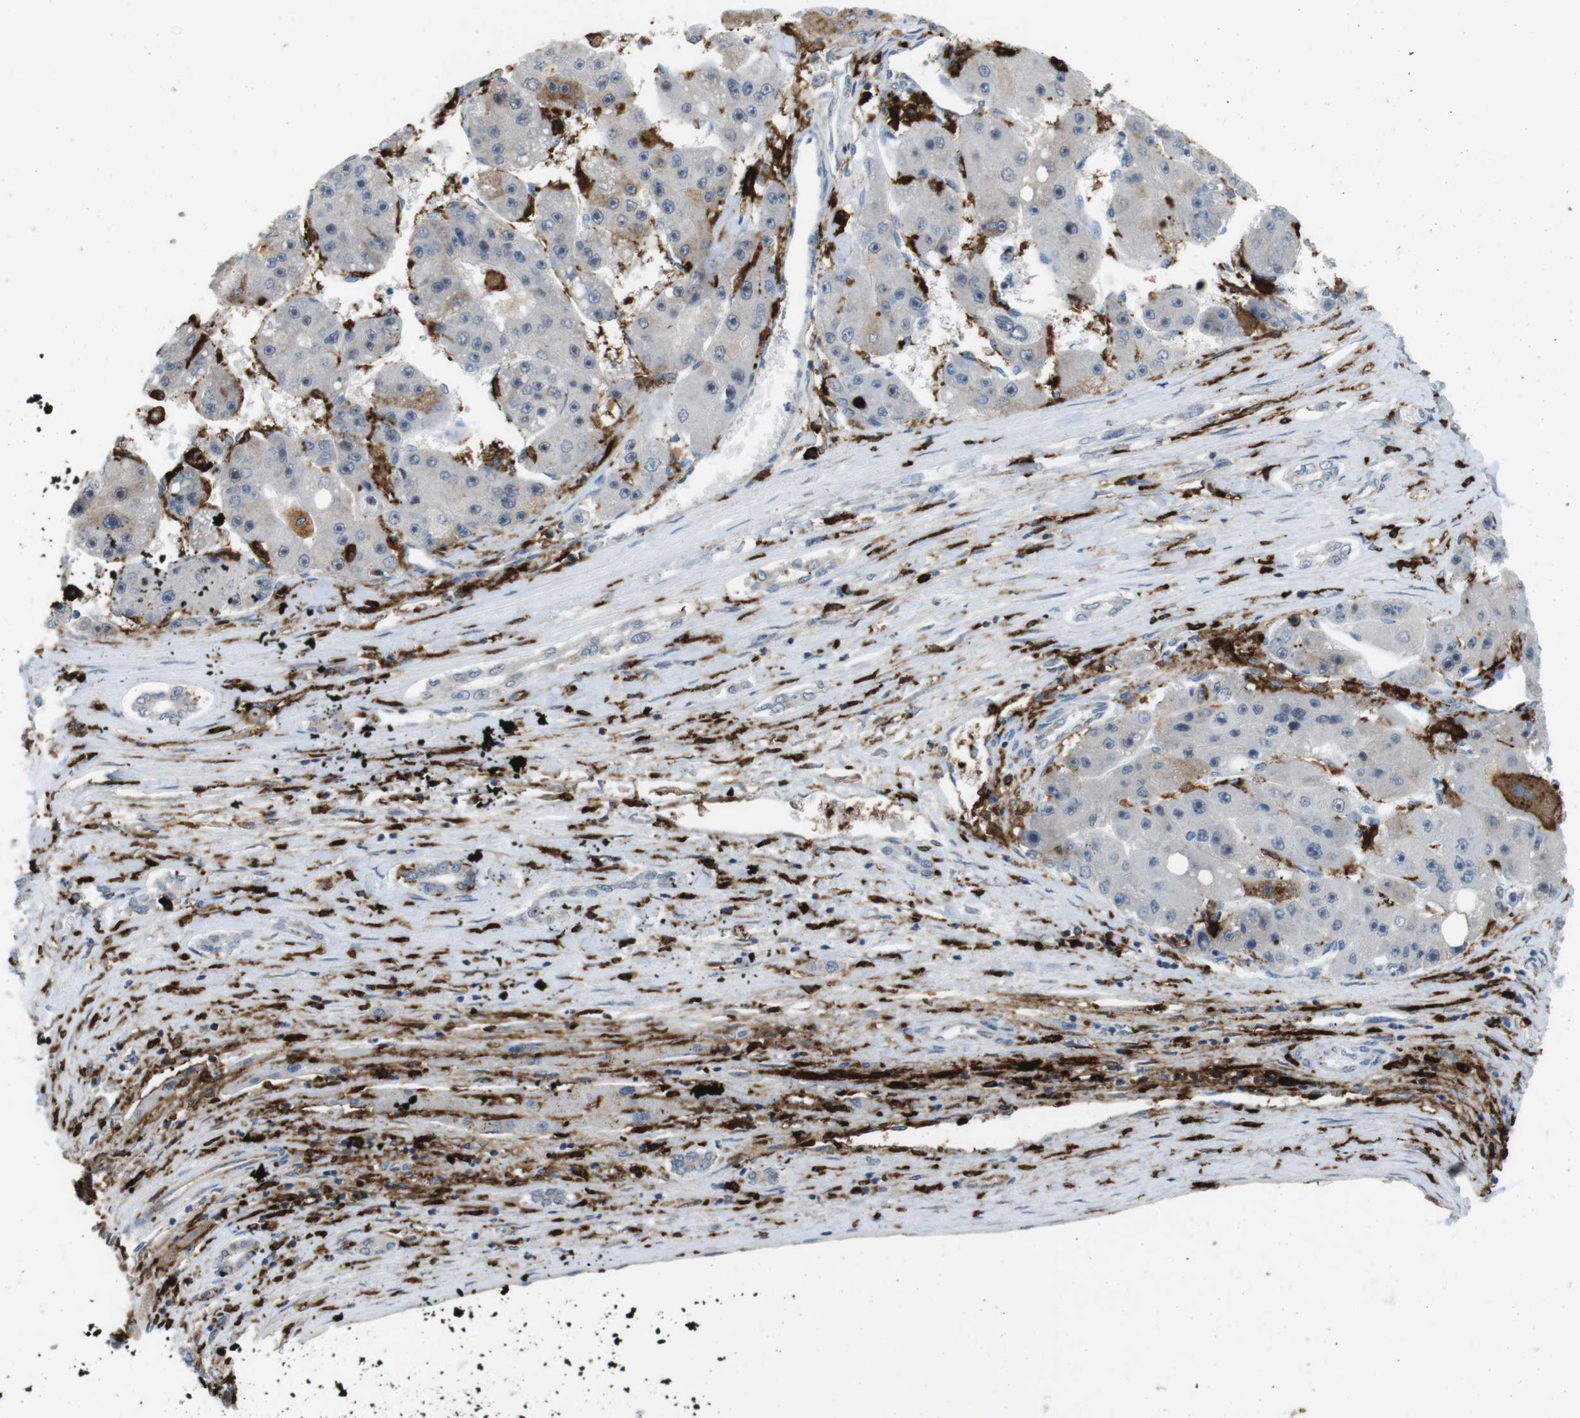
{"staining": {"intensity": "negative", "quantity": "none", "location": "none"}, "tissue": "liver cancer", "cell_type": "Tumor cells", "image_type": "cancer", "snomed": [{"axis": "morphology", "description": "Carcinoma, Hepatocellular, NOS"}, {"axis": "topography", "description": "Liver"}], "caption": "Liver cancer was stained to show a protein in brown. There is no significant expression in tumor cells.", "gene": "HLA-DRA", "patient": {"sex": "female", "age": 61}}